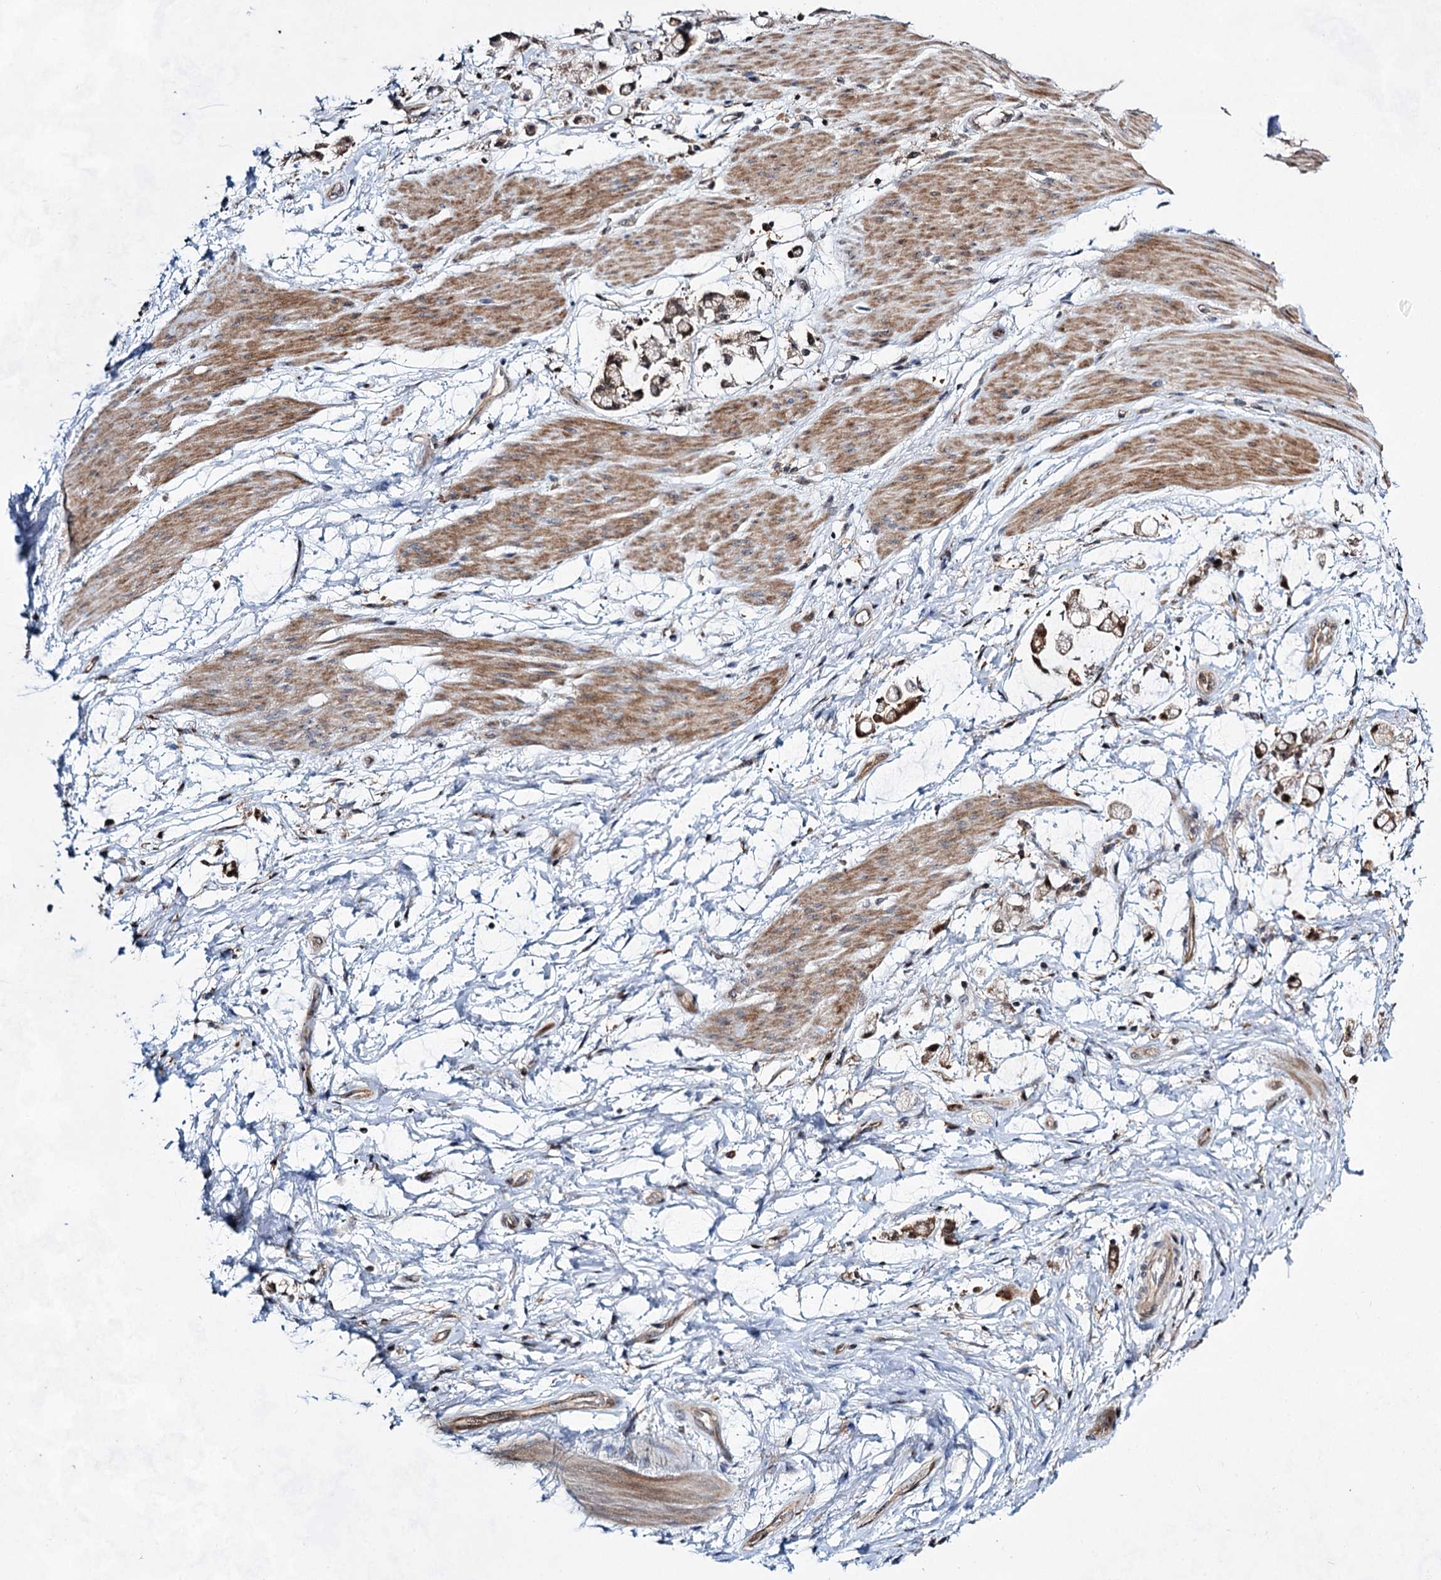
{"staining": {"intensity": "moderate", "quantity": "25%-75%", "location": "cytoplasmic/membranous"}, "tissue": "stomach cancer", "cell_type": "Tumor cells", "image_type": "cancer", "snomed": [{"axis": "morphology", "description": "Adenocarcinoma, NOS"}, {"axis": "topography", "description": "Stomach"}], "caption": "Immunohistochemical staining of adenocarcinoma (stomach) exhibits medium levels of moderate cytoplasmic/membranous protein expression in approximately 25%-75% of tumor cells. Using DAB (brown) and hematoxylin (blue) stains, captured at high magnification using brightfield microscopy.", "gene": "GPBP1", "patient": {"sex": "female", "age": 60}}